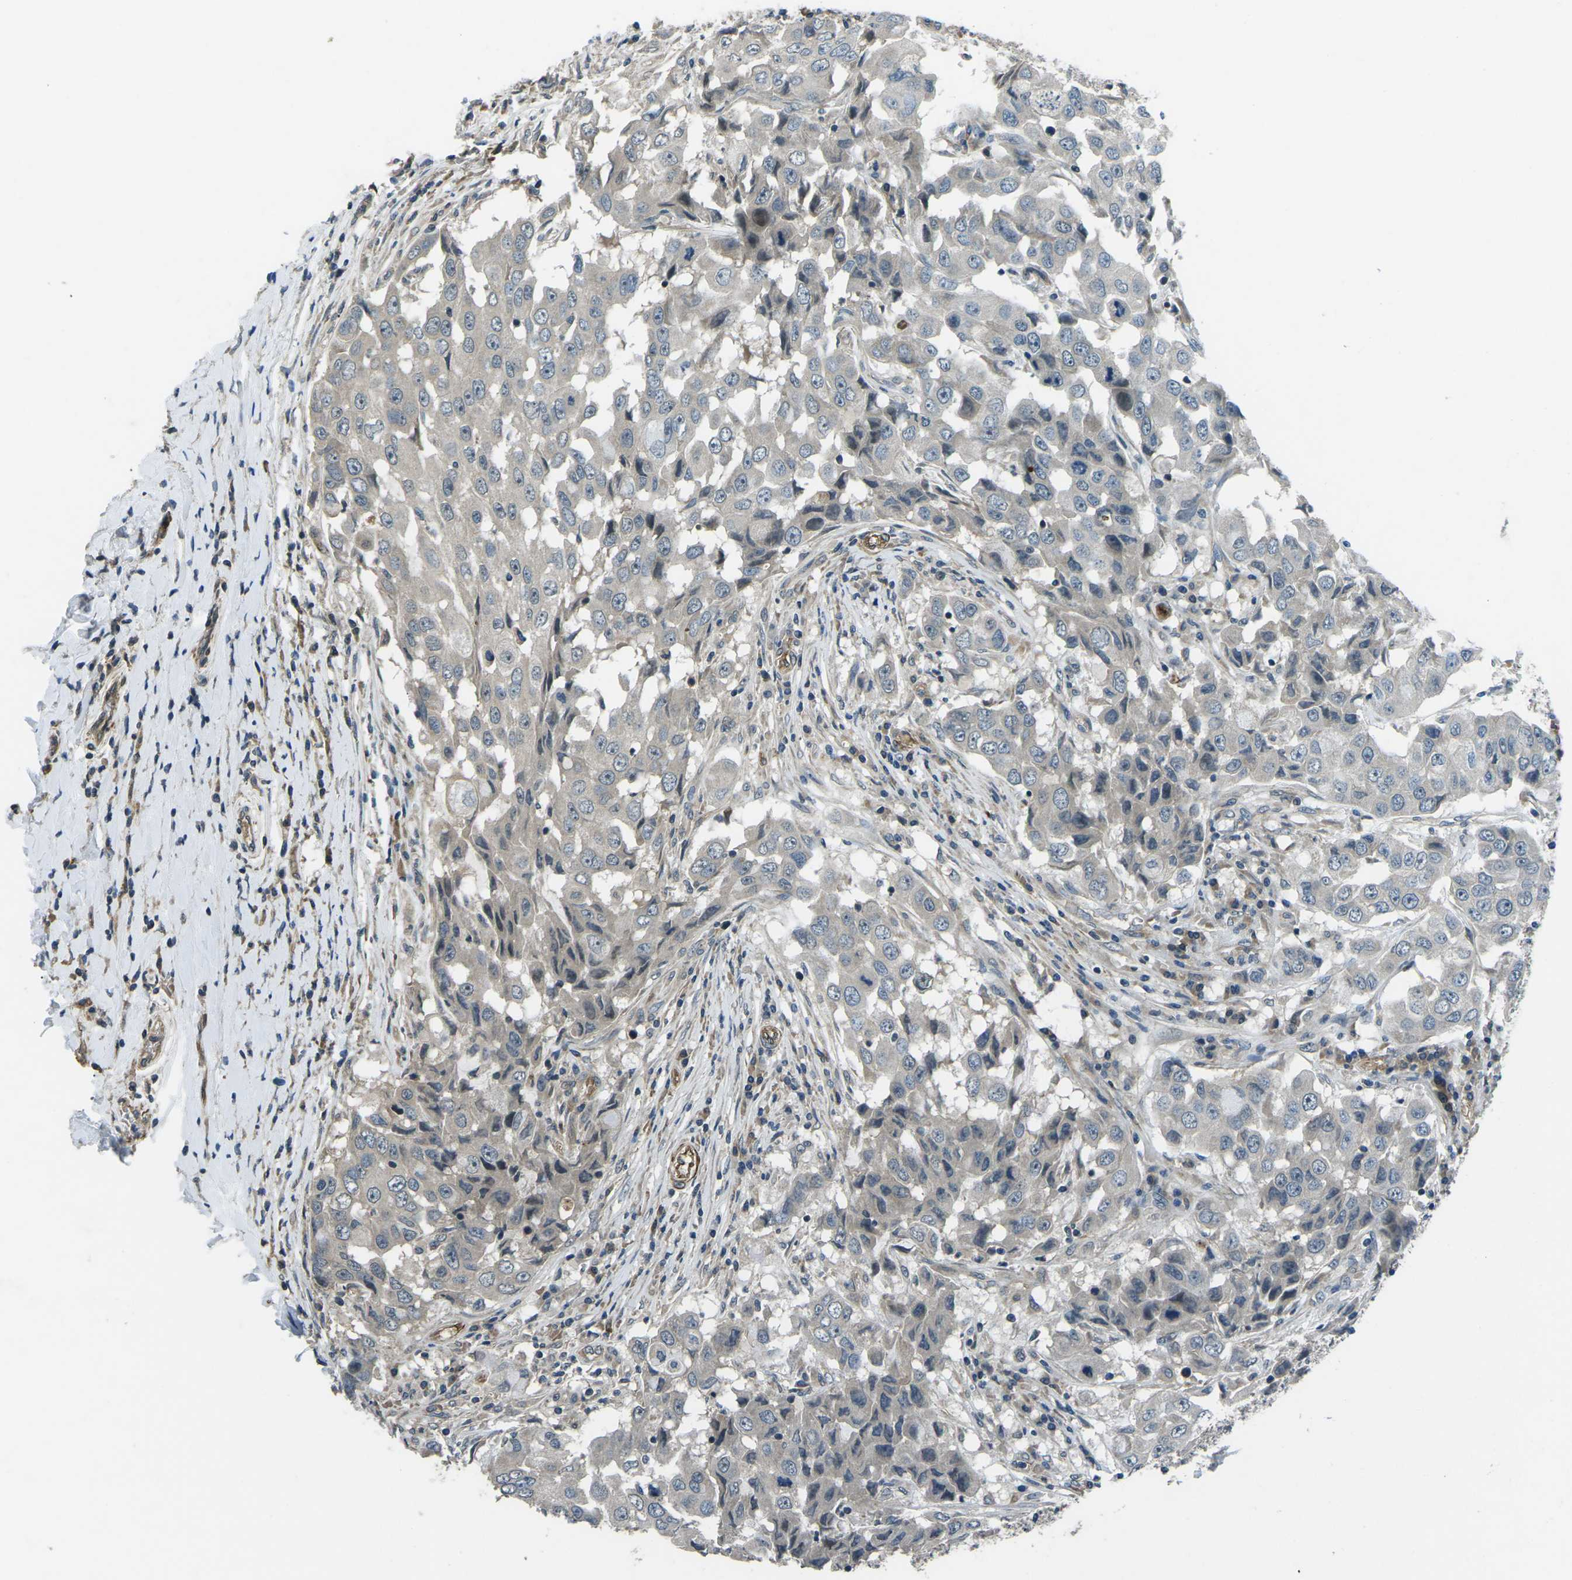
{"staining": {"intensity": "negative", "quantity": "none", "location": "none"}, "tissue": "breast cancer", "cell_type": "Tumor cells", "image_type": "cancer", "snomed": [{"axis": "morphology", "description": "Duct carcinoma"}, {"axis": "topography", "description": "Breast"}], "caption": "Tumor cells are negative for brown protein staining in breast cancer (invasive ductal carcinoma).", "gene": "AFAP1", "patient": {"sex": "female", "age": 27}}